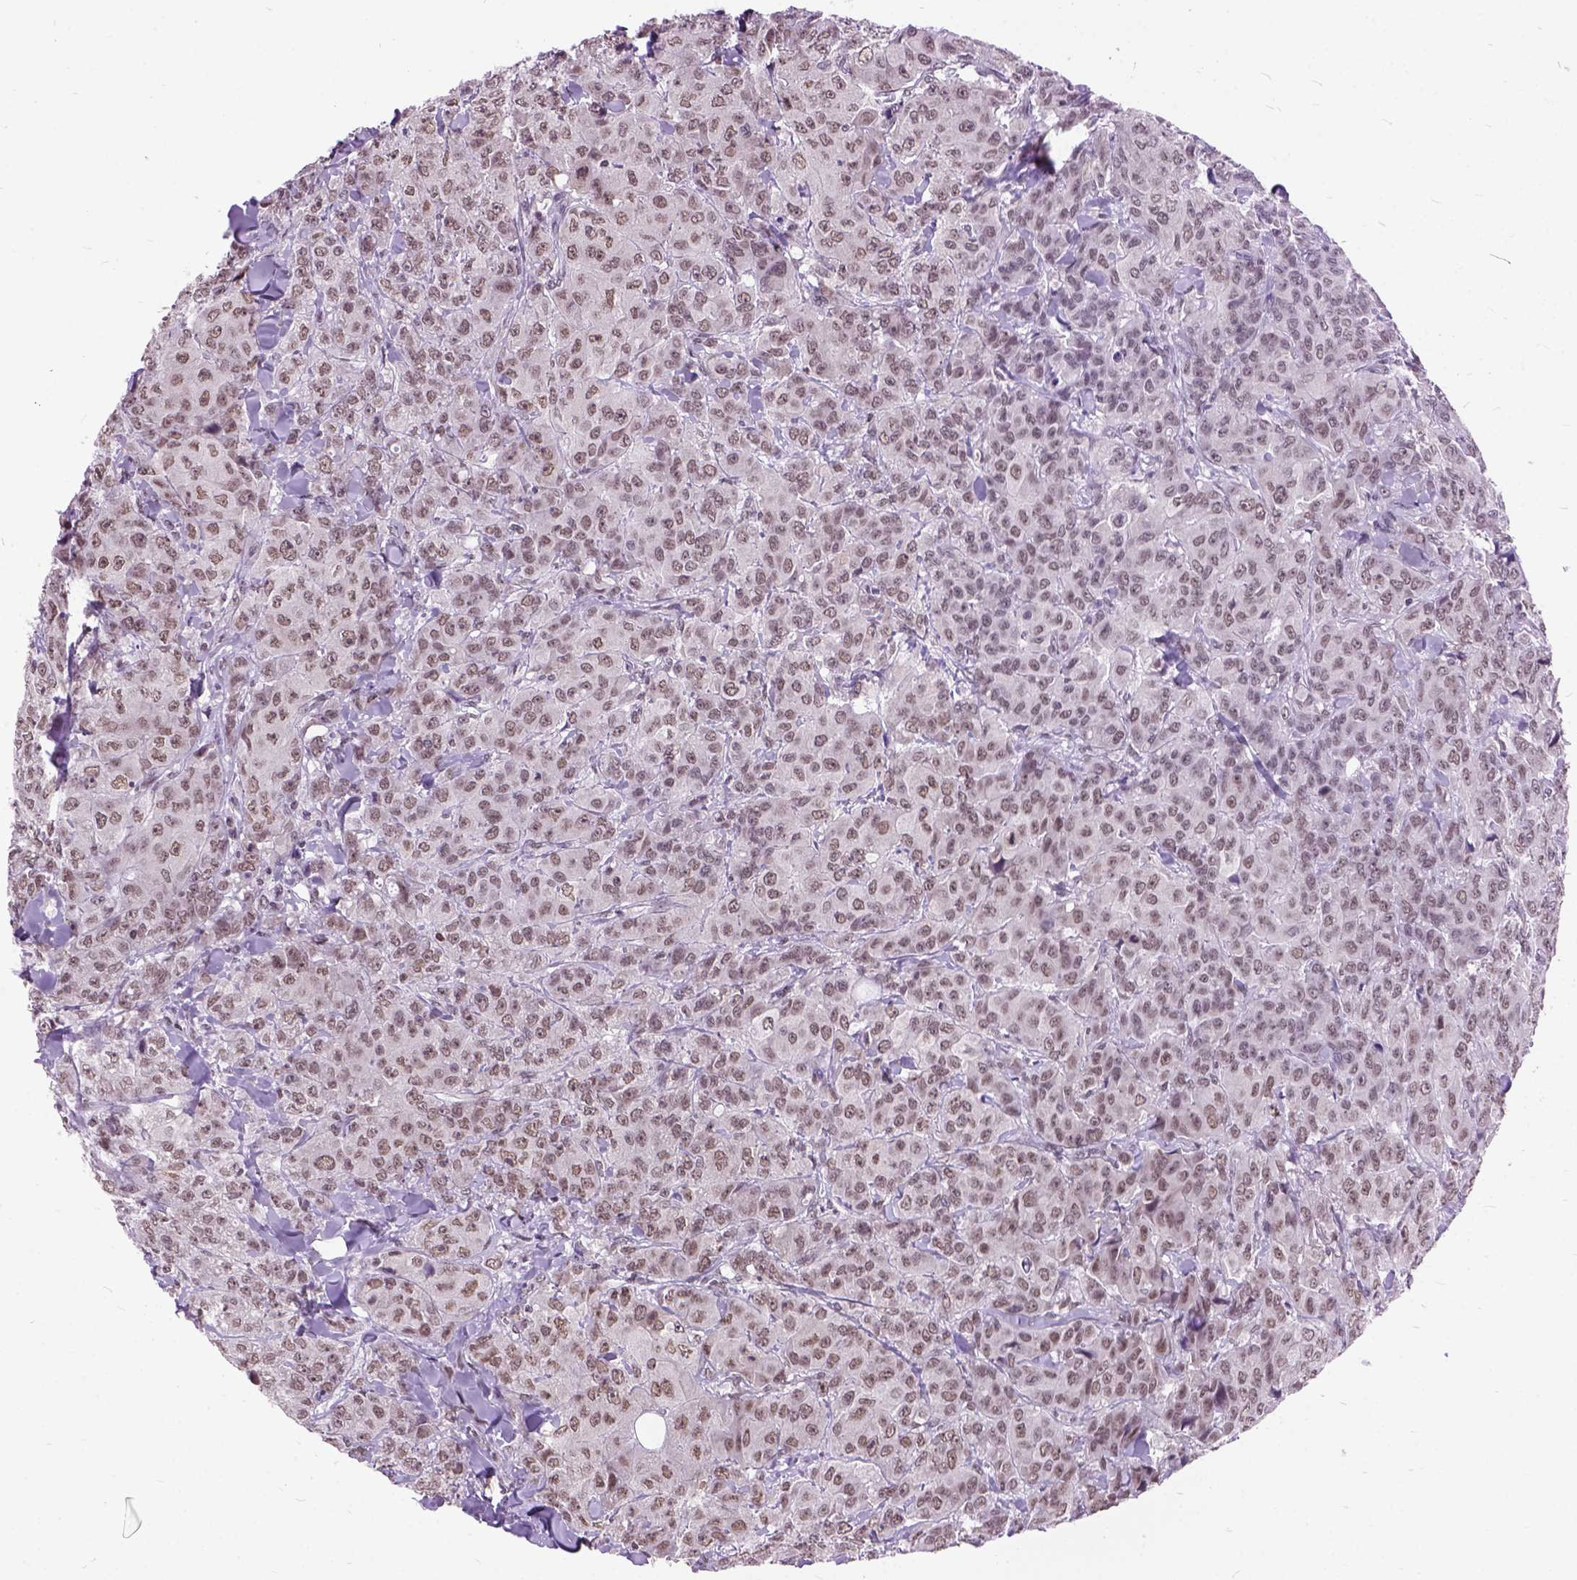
{"staining": {"intensity": "moderate", "quantity": ">75%", "location": "nuclear"}, "tissue": "breast cancer", "cell_type": "Tumor cells", "image_type": "cancer", "snomed": [{"axis": "morphology", "description": "Duct carcinoma"}, {"axis": "topography", "description": "Breast"}], "caption": "Breast cancer (invasive ductal carcinoma) tissue demonstrates moderate nuclear staining in approximately >75% of tumor cells, visualized by immunohistochemistry.", "gene": "ORC5", "patient": {"sex": "female", "age": 43}}